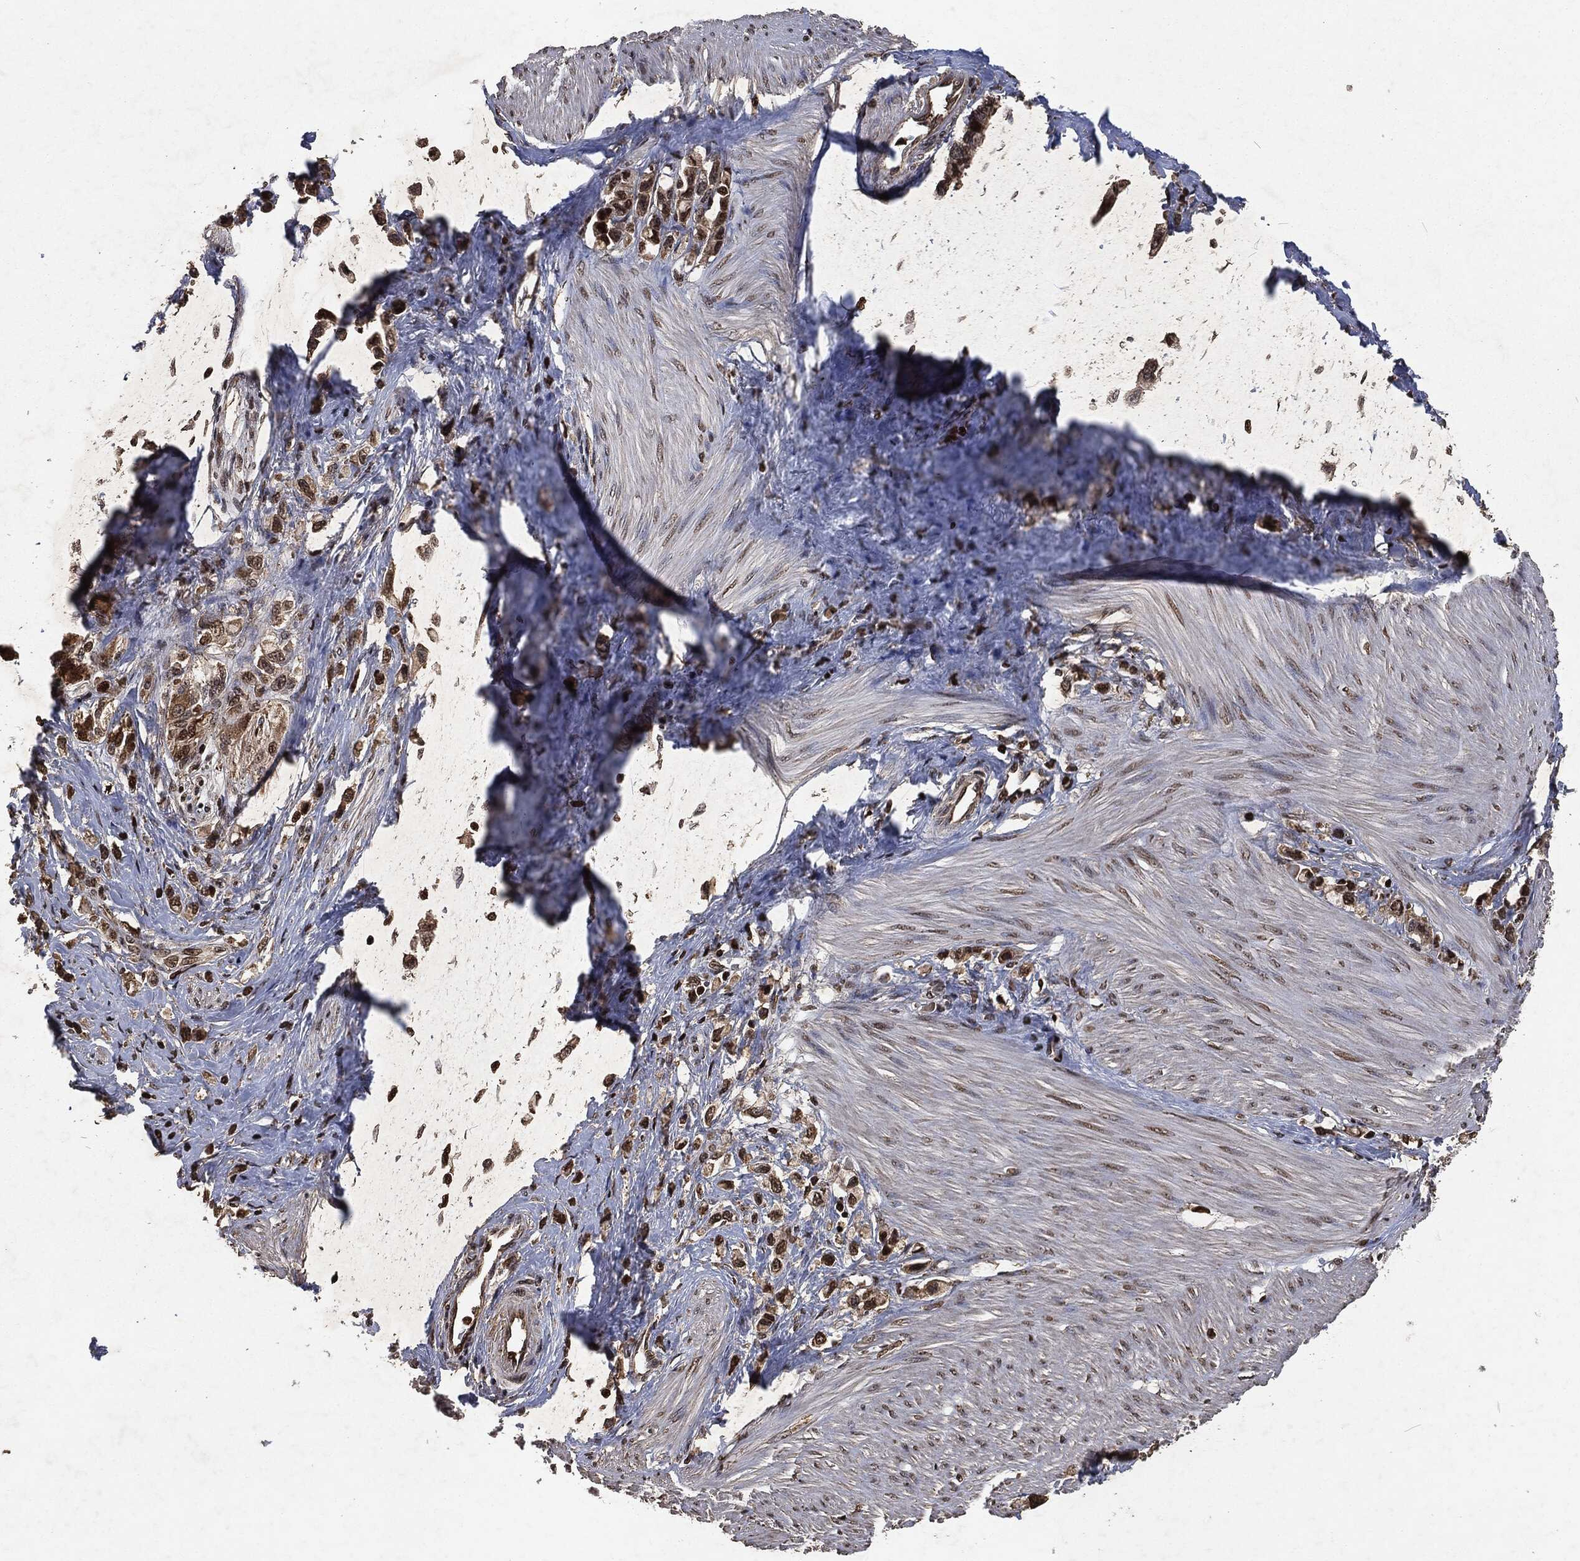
{"staining": {"intensity": "moderate", "quantity": "25%-75%", "location": "cytoplasmic/membranous,nuclear"}, "tissue": "stomach cancer", "cell_type": "Tumor cells", "image_type": "cancer", "snomed": [{"axis": "morphology", "description": "Normal tissue, NOS"}, {"axis": "morphology", "description": "Adenocarcinoma, NOS"}, {"axis": "morphology", "description": "Adenocarcinoma, High grade"}, {"axis": "topography", "description": "Stomach, upper"}, {"axis": "topography", "description": "Stomach"}], "caption": "Protein staining reveals moderate cytoplasmic/membranous and nuclear positivity in about 25%-75% of tumor cells in stomach adenocarcinoma.", "gene": "SNAI1", "patient": {"sex": "female", "age": 65}}